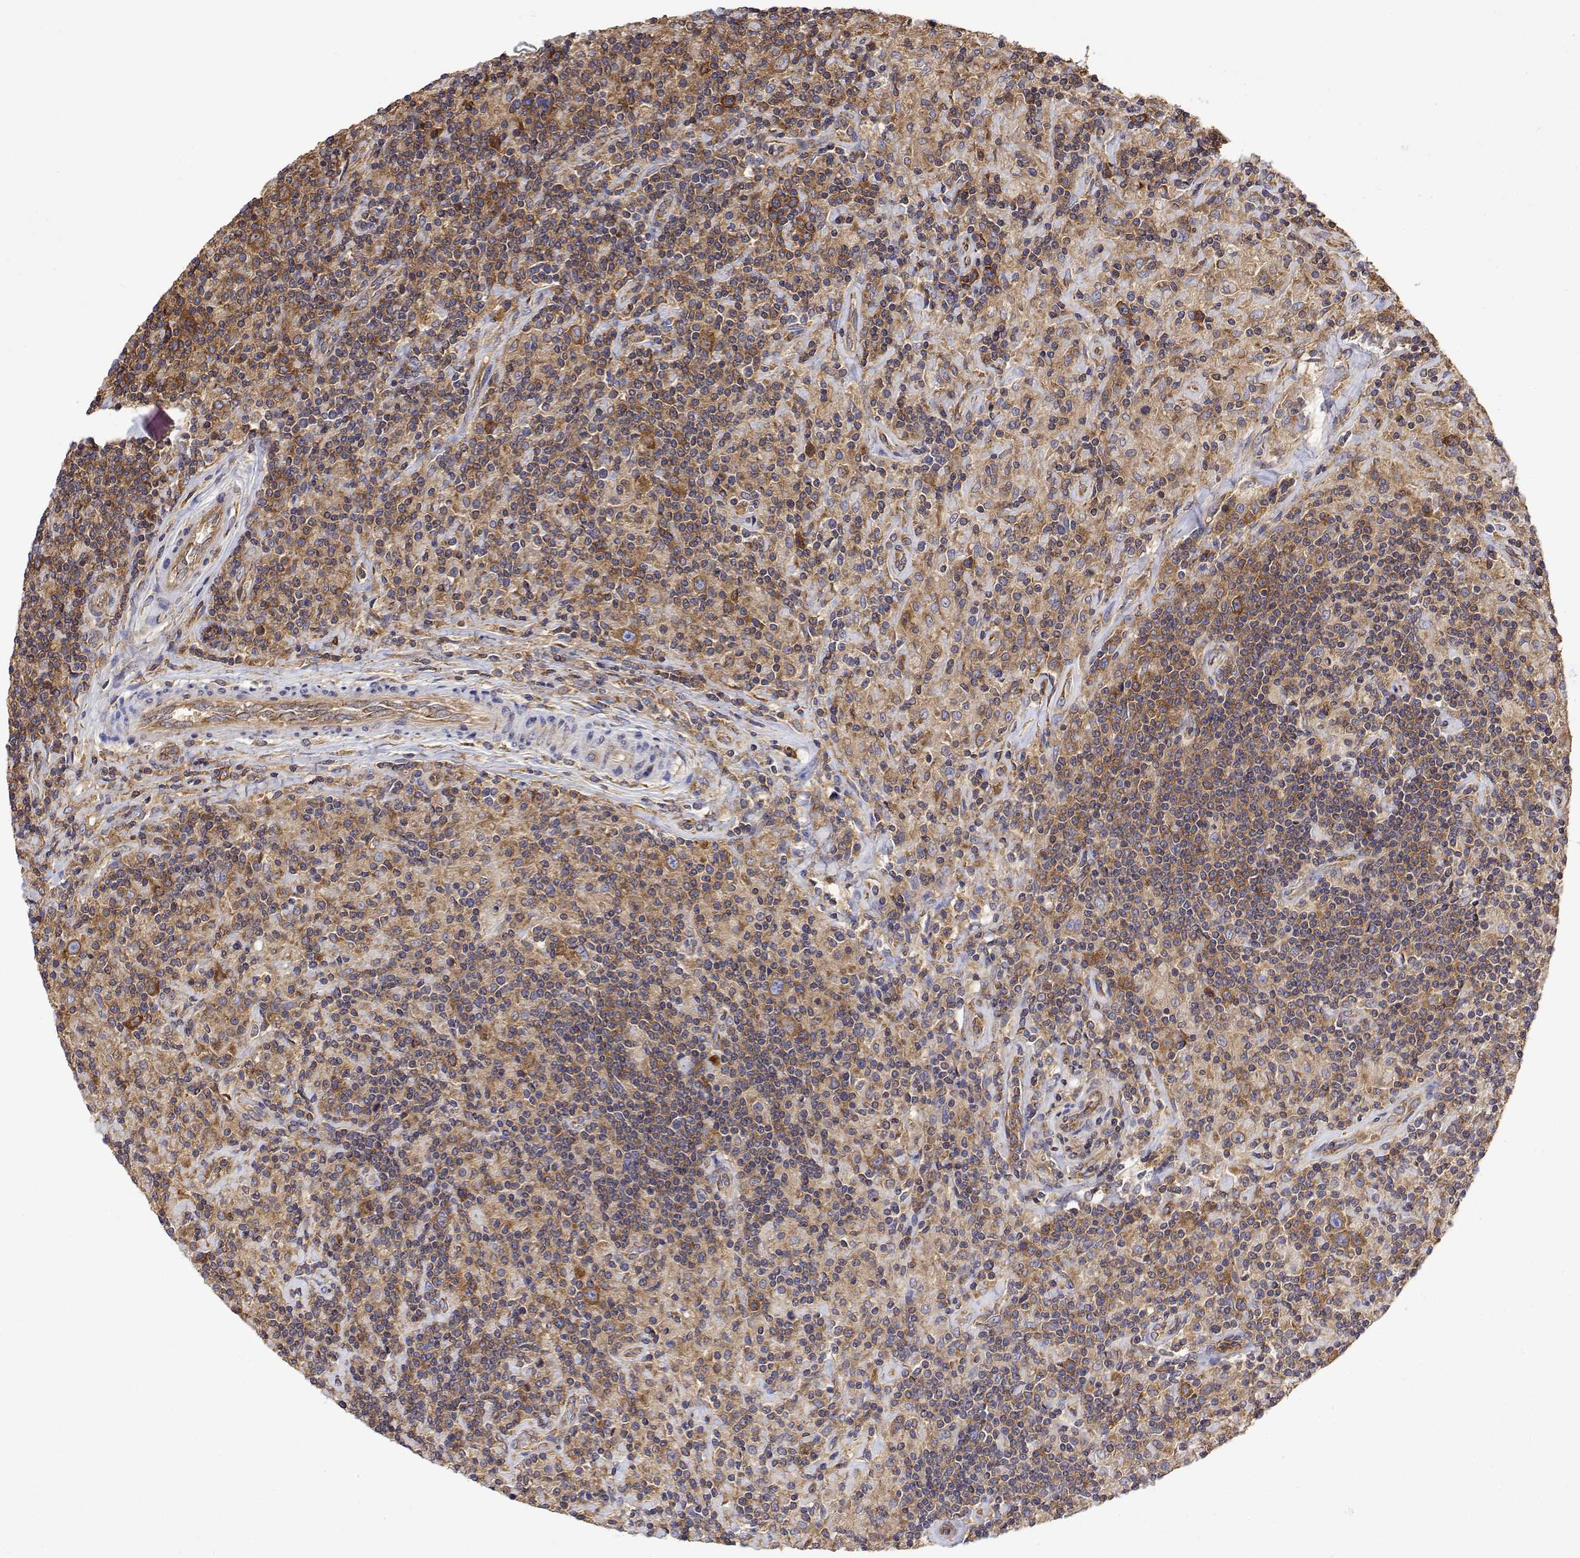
{"staining": {"intensity": "moderate", "quantity": ">75%", "location": "cytoplasmic/membranous"}, "tissue": "lymphoma", "cell_type": "Tumor cells", "image_type": "cancer", "snomed": [{"axis": "morphology", "description": "Hodgkin's disease, NOS"}, {"axis": "topography", "description": "Lymph node"}], "caption": "Immunohistochemical staining of human Hodgkin's disease displays medium levels of moderate cytoplasmic/membranous protein expression in approximately >75% of tumor cells.", "gene": "EEF1G", "patient": {"sex": "male", "age": 70}}